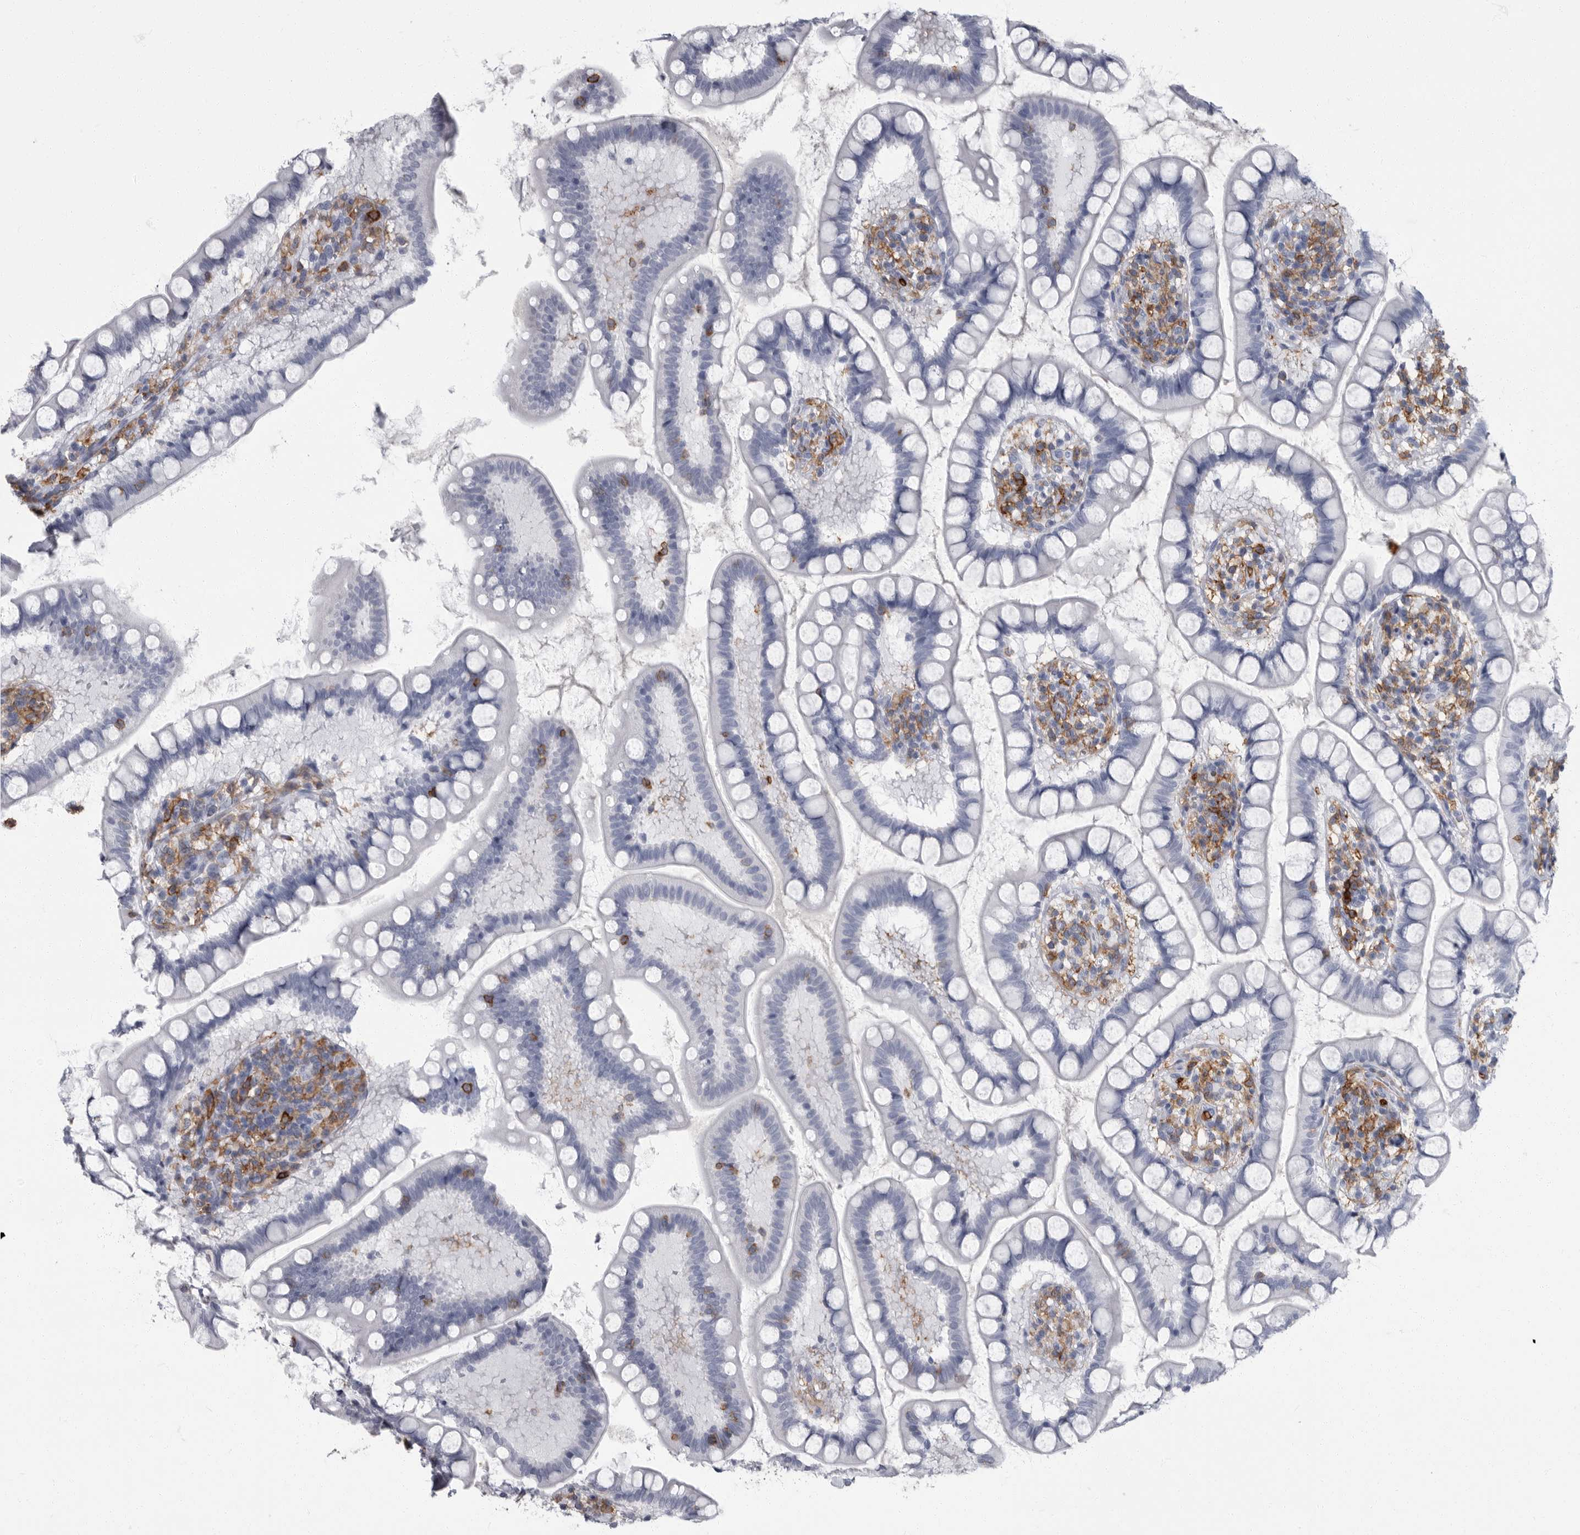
{"staining": {"intensity": "negative", "quantity": "none", "location": "none"}, "tissue": "small intestine", "cell_type": "Glandular cells", "image_type": "normal", "snomed": [{"axis": "morphology", "description": "Normal tissue, NOS"}, {"axis": "topography", "description": "Small intestine"}], "caption": "Immunohistochemical staining of normal small intestine displays no significant staining in glandular cells. (DAB (3,3'-diaminobenzidine) immunohistochemistry (IHC) with hematoxylin counter stain).", "gene": "FCER1G", "patient": {"sex": "female", "age": 84}}